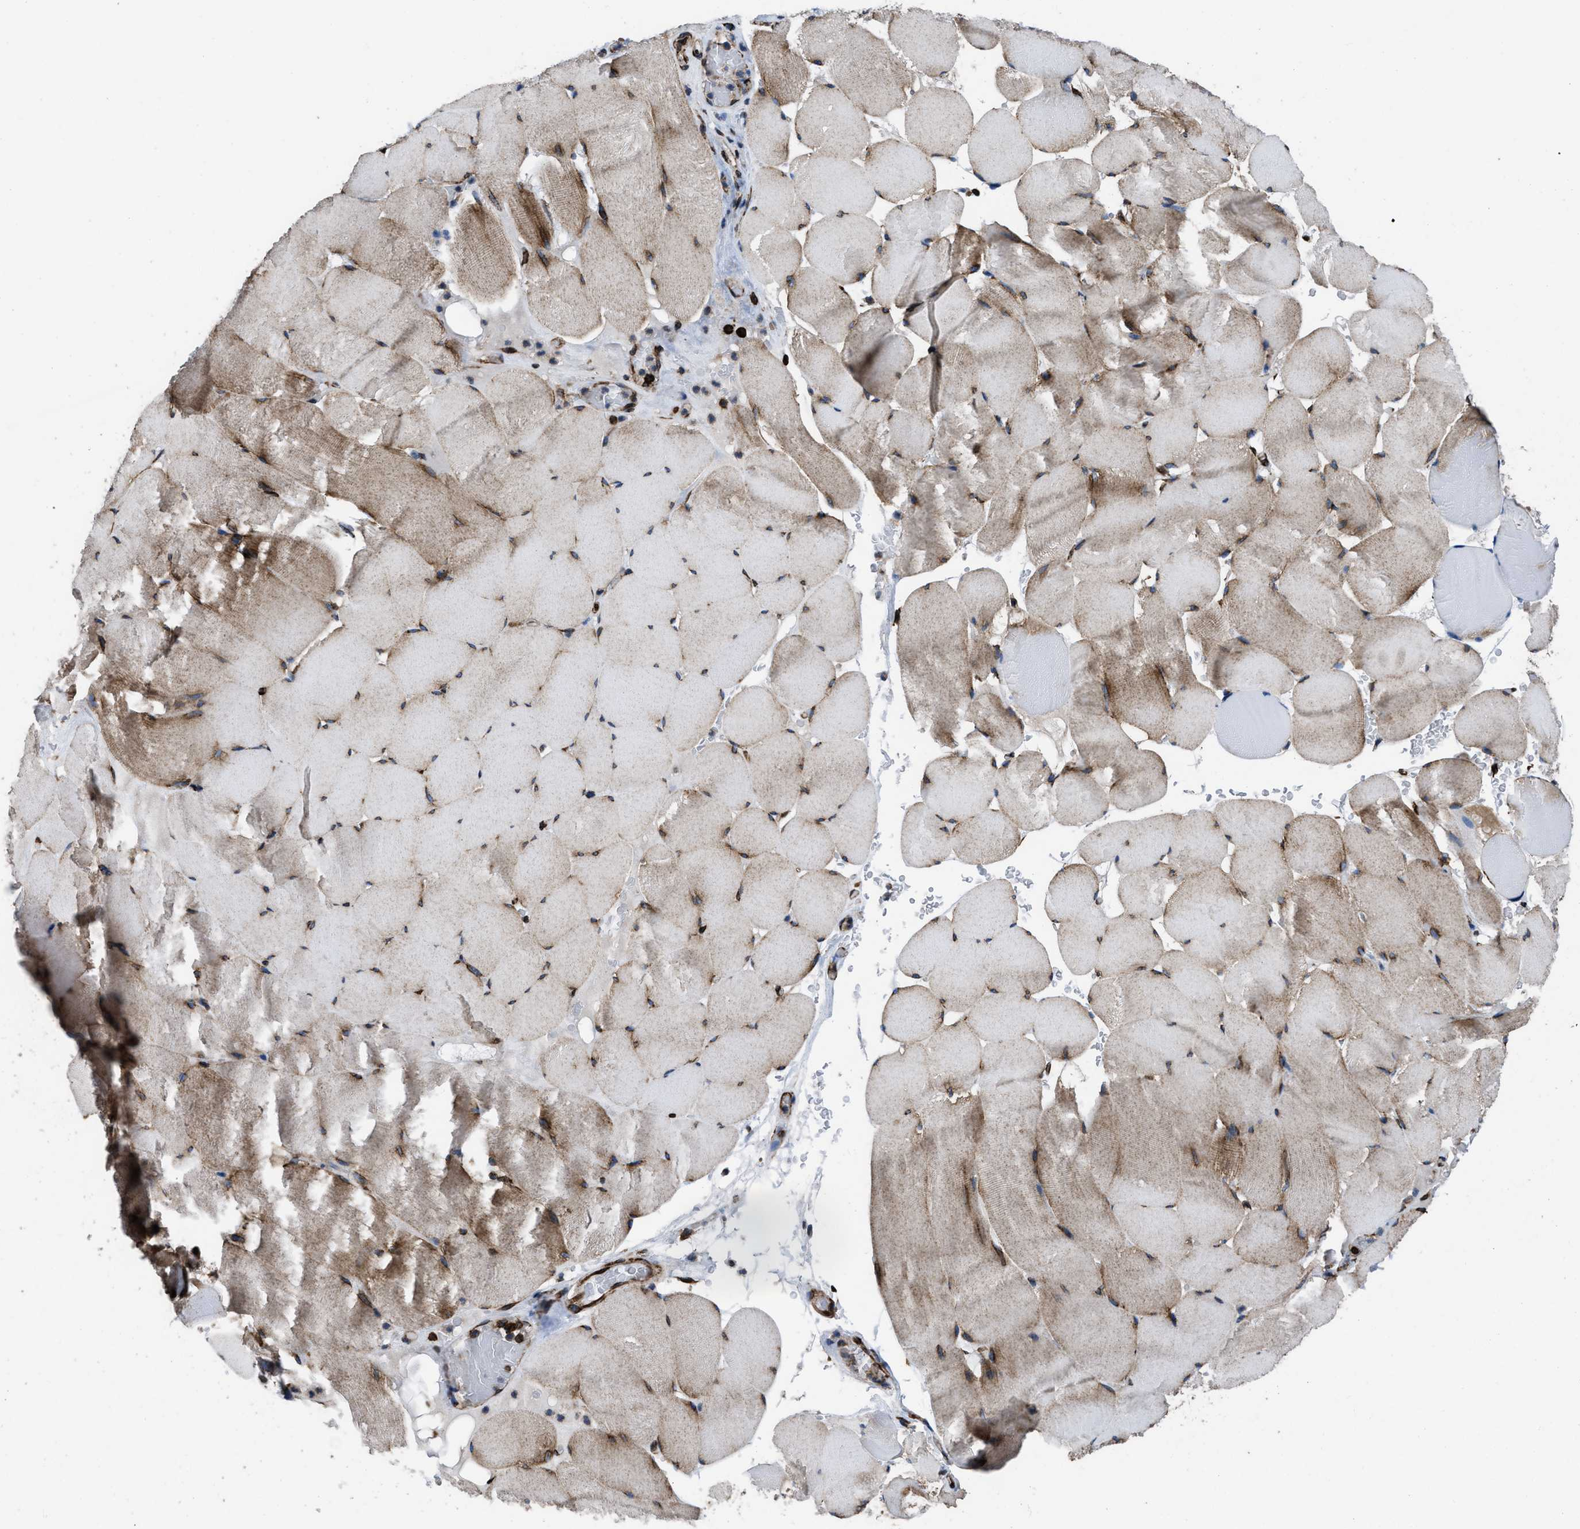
{"staining": {"intensity": "moderate", "quantity": "25%-75%", "location": "cytoplasmic/membranous"}, "tissue": "skeletal muscle", "cell_type": "Myocytes", "image_type": "normal", "snomed": [{"axis": "morphology", "description": "Normal tissue, NOS"}, {"axis": "topography", "description": "Skeletal muscle"}], "caption": "Skeletal muscle stained with a brown dye reveals moderate cytoplasmic/membranous positive positivity in approximately 25%-75% of myocytes.", "gene": "CAPRIN1", "patient": {"sex": "male", "age": 62}}